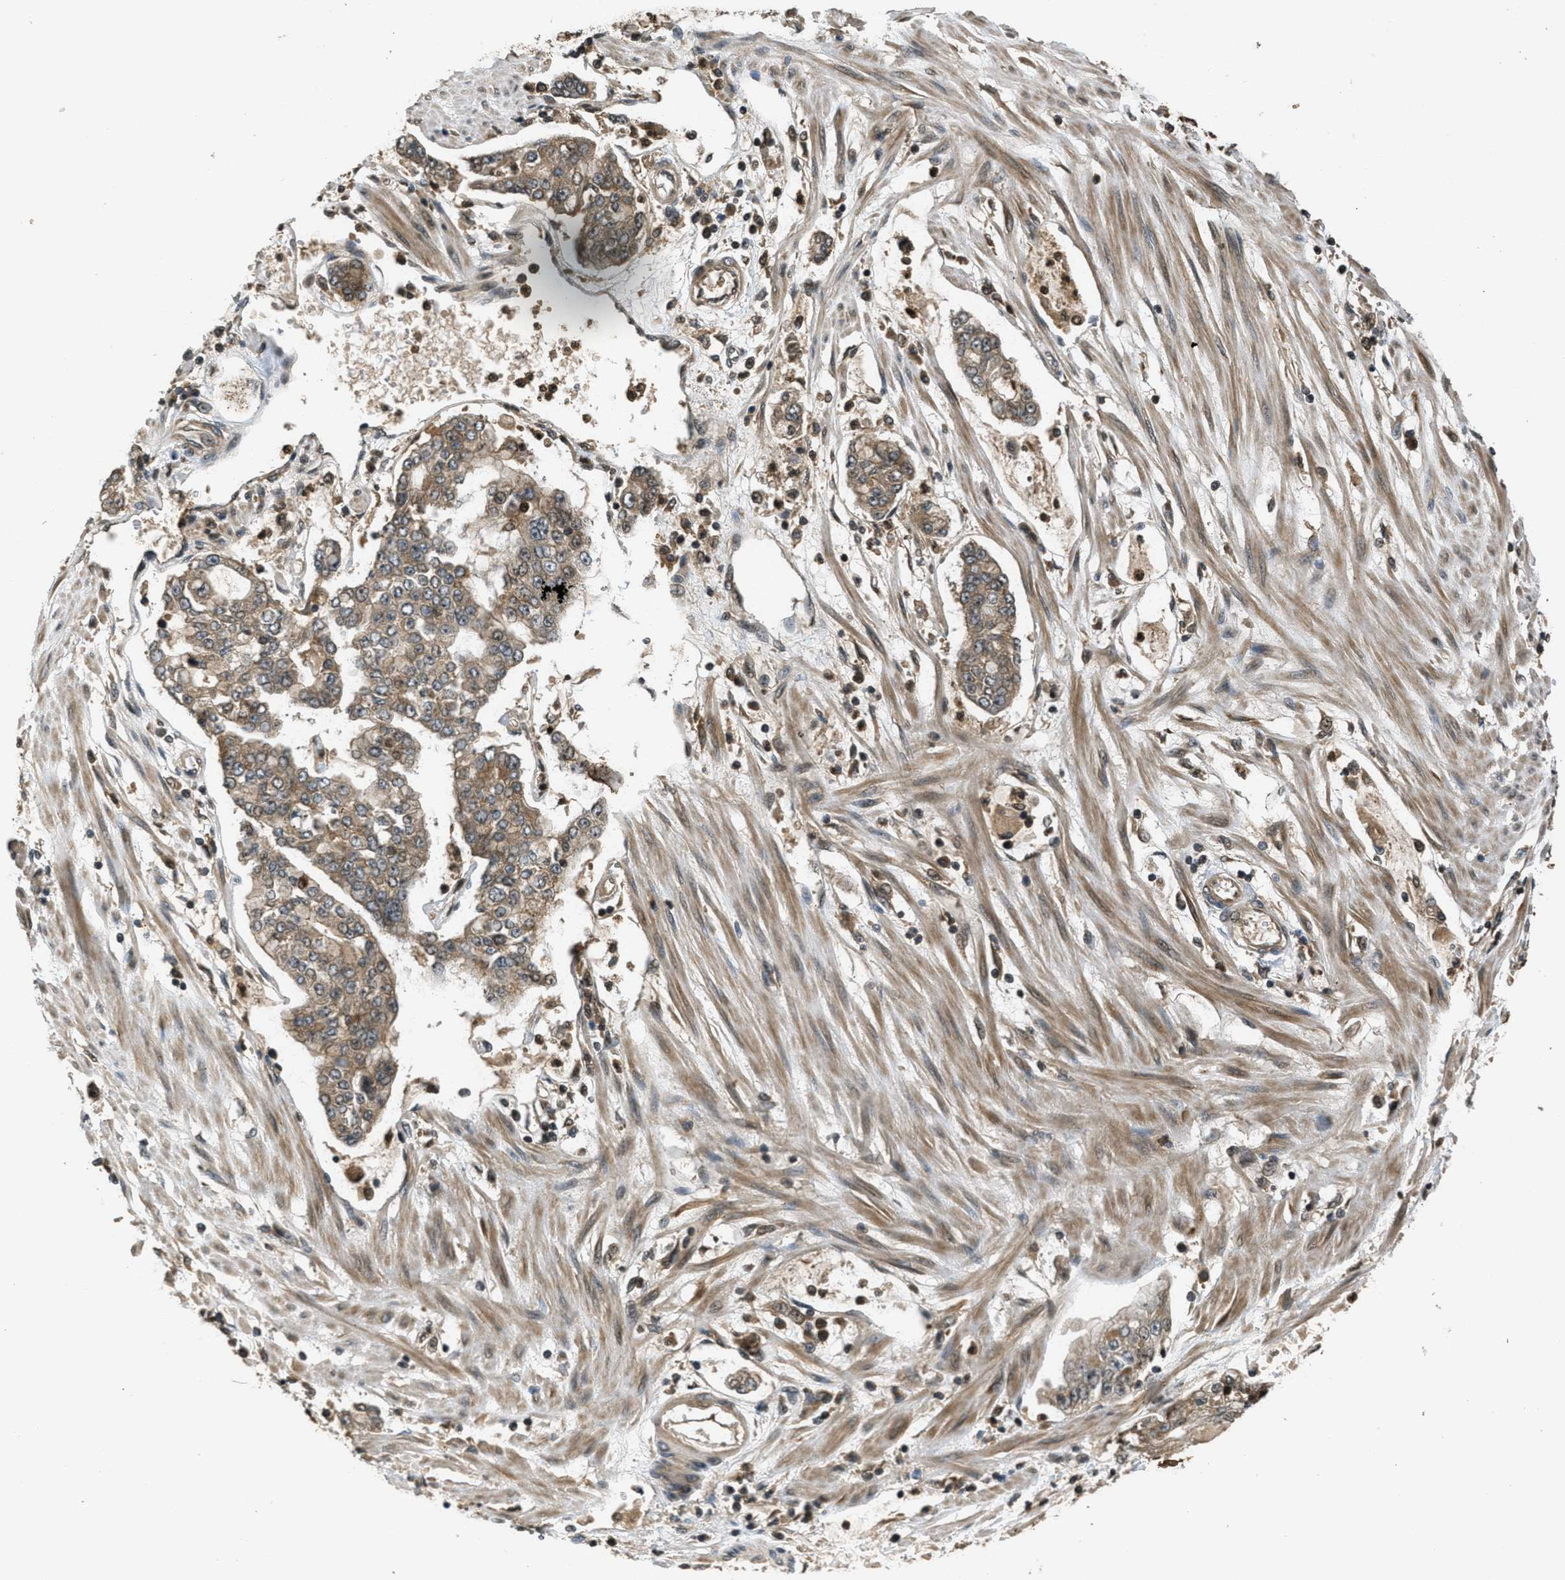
{"staining": {"intensity": "moderate", "quantity": ">75%", "location": "cytoplasmic/membranous"}, "tissue": "stomach cancer", "cell_type": "Tumor cells", "image_type": "cancer", "snomed": [{"axis": "morphology", "description": "Adenocarcinoma, NOS"}, {"axis": "topography", "description": "Stomach"}], "caption": "Immunohistochemistry (IHC) (DAB (3,3'-diaminobenzidine)) staining of stomach adenocarcinoma shows moderate cytoplasmic/membranous protein positivity in approximately >75% of tumor cells.", "gene": "ATG7", "patient": {"sex": "male", "age": 76}}